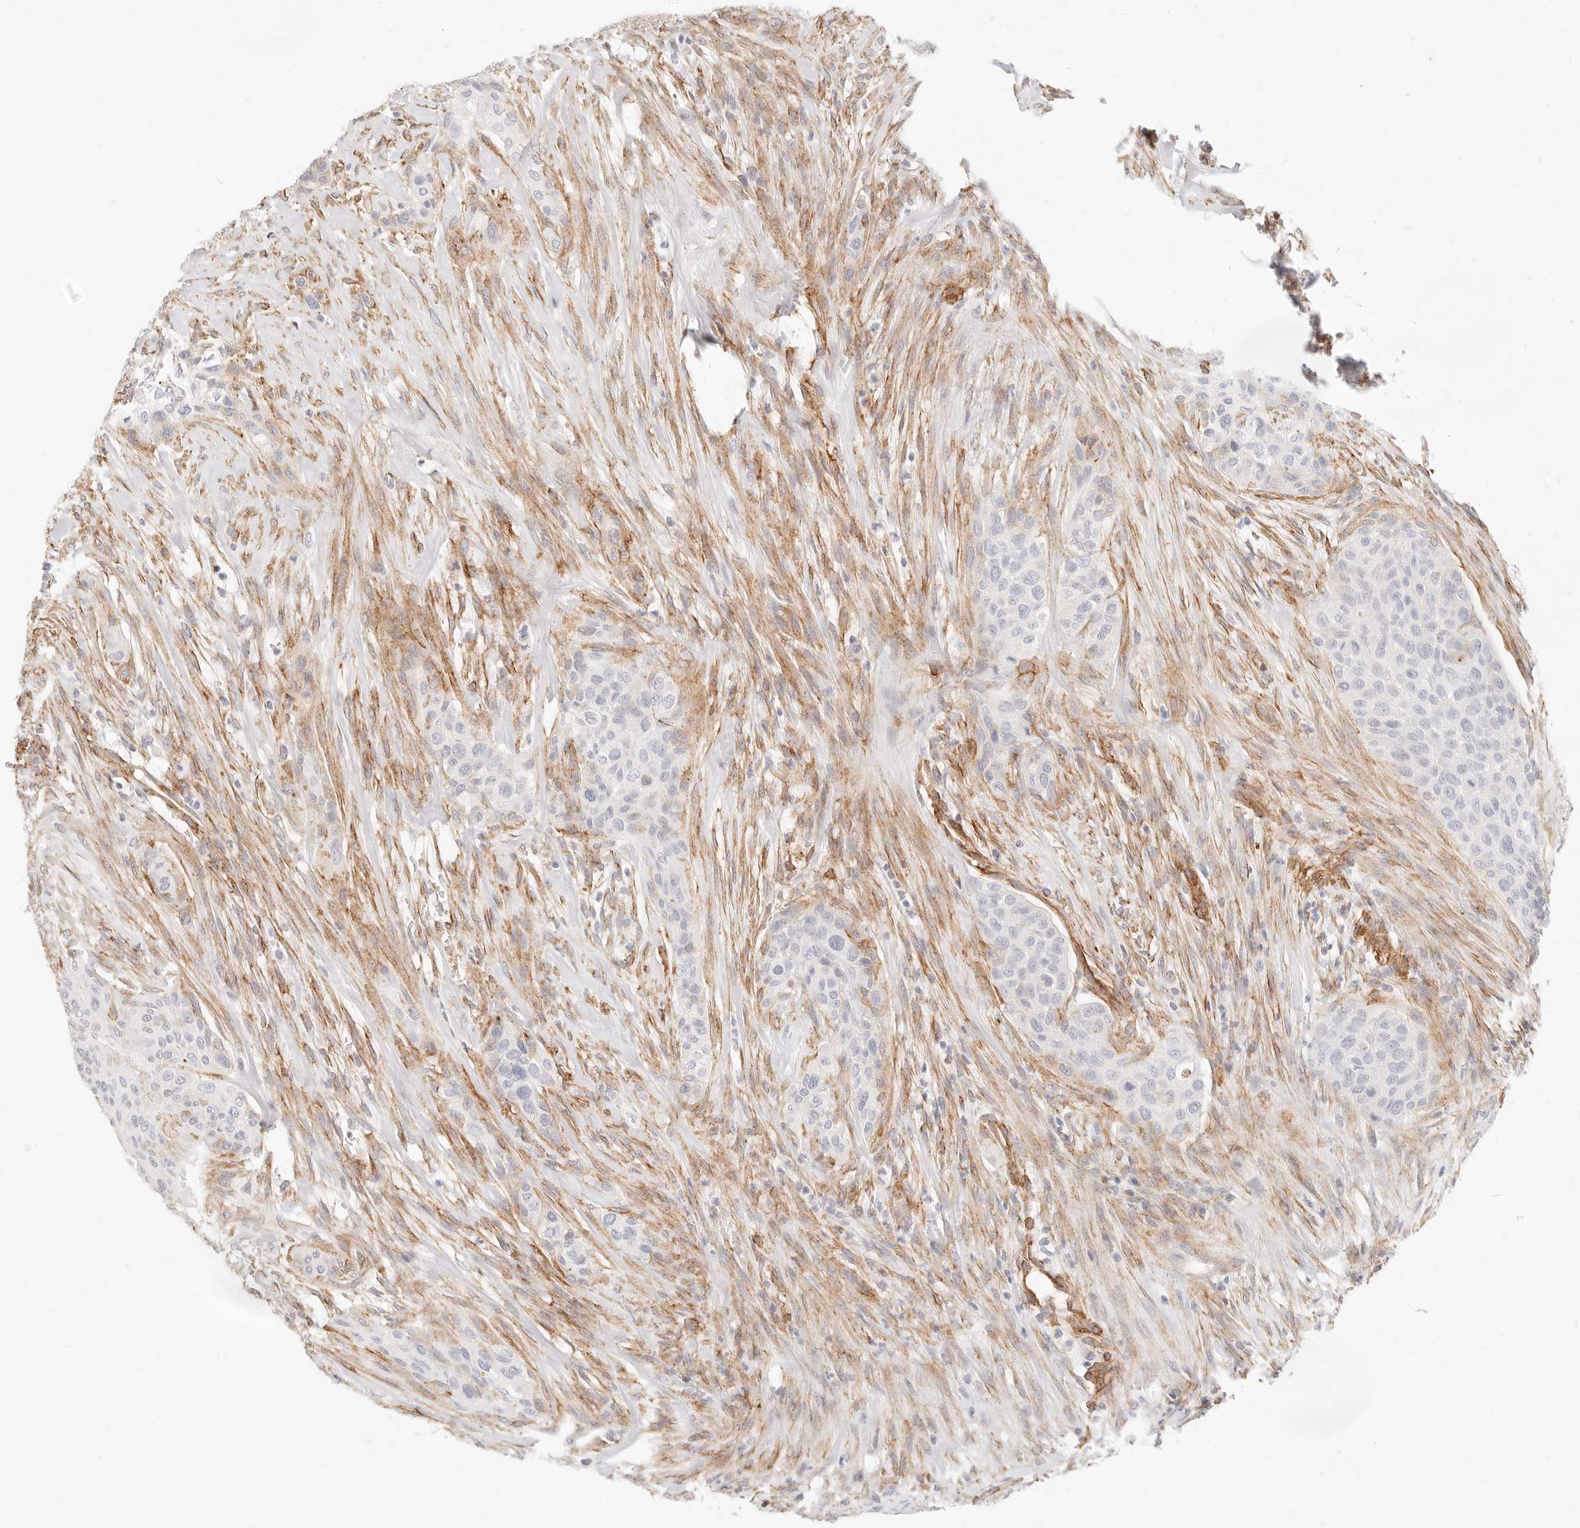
{"staining": {"intensity": "weak", "quantity": "<25%", "location": "cytoplasmic/membranous"}, "tissue": "urothelial cancer", "cell_type": "Tumor cells", "image_type": "cancer", "snomed": [{"axis": "morphology", "description": "Urothelial carcinoma, High grade"}, {"axis": "topography", "description": "Urinary bladder"}], "caption": "This is an immunohistochemistry photomicrograph of human high-grade urothelial carcinoma. There is no staining in tumor cells.", "gene": "NUS1", "patient": {"sex": "male", "age": 35}}